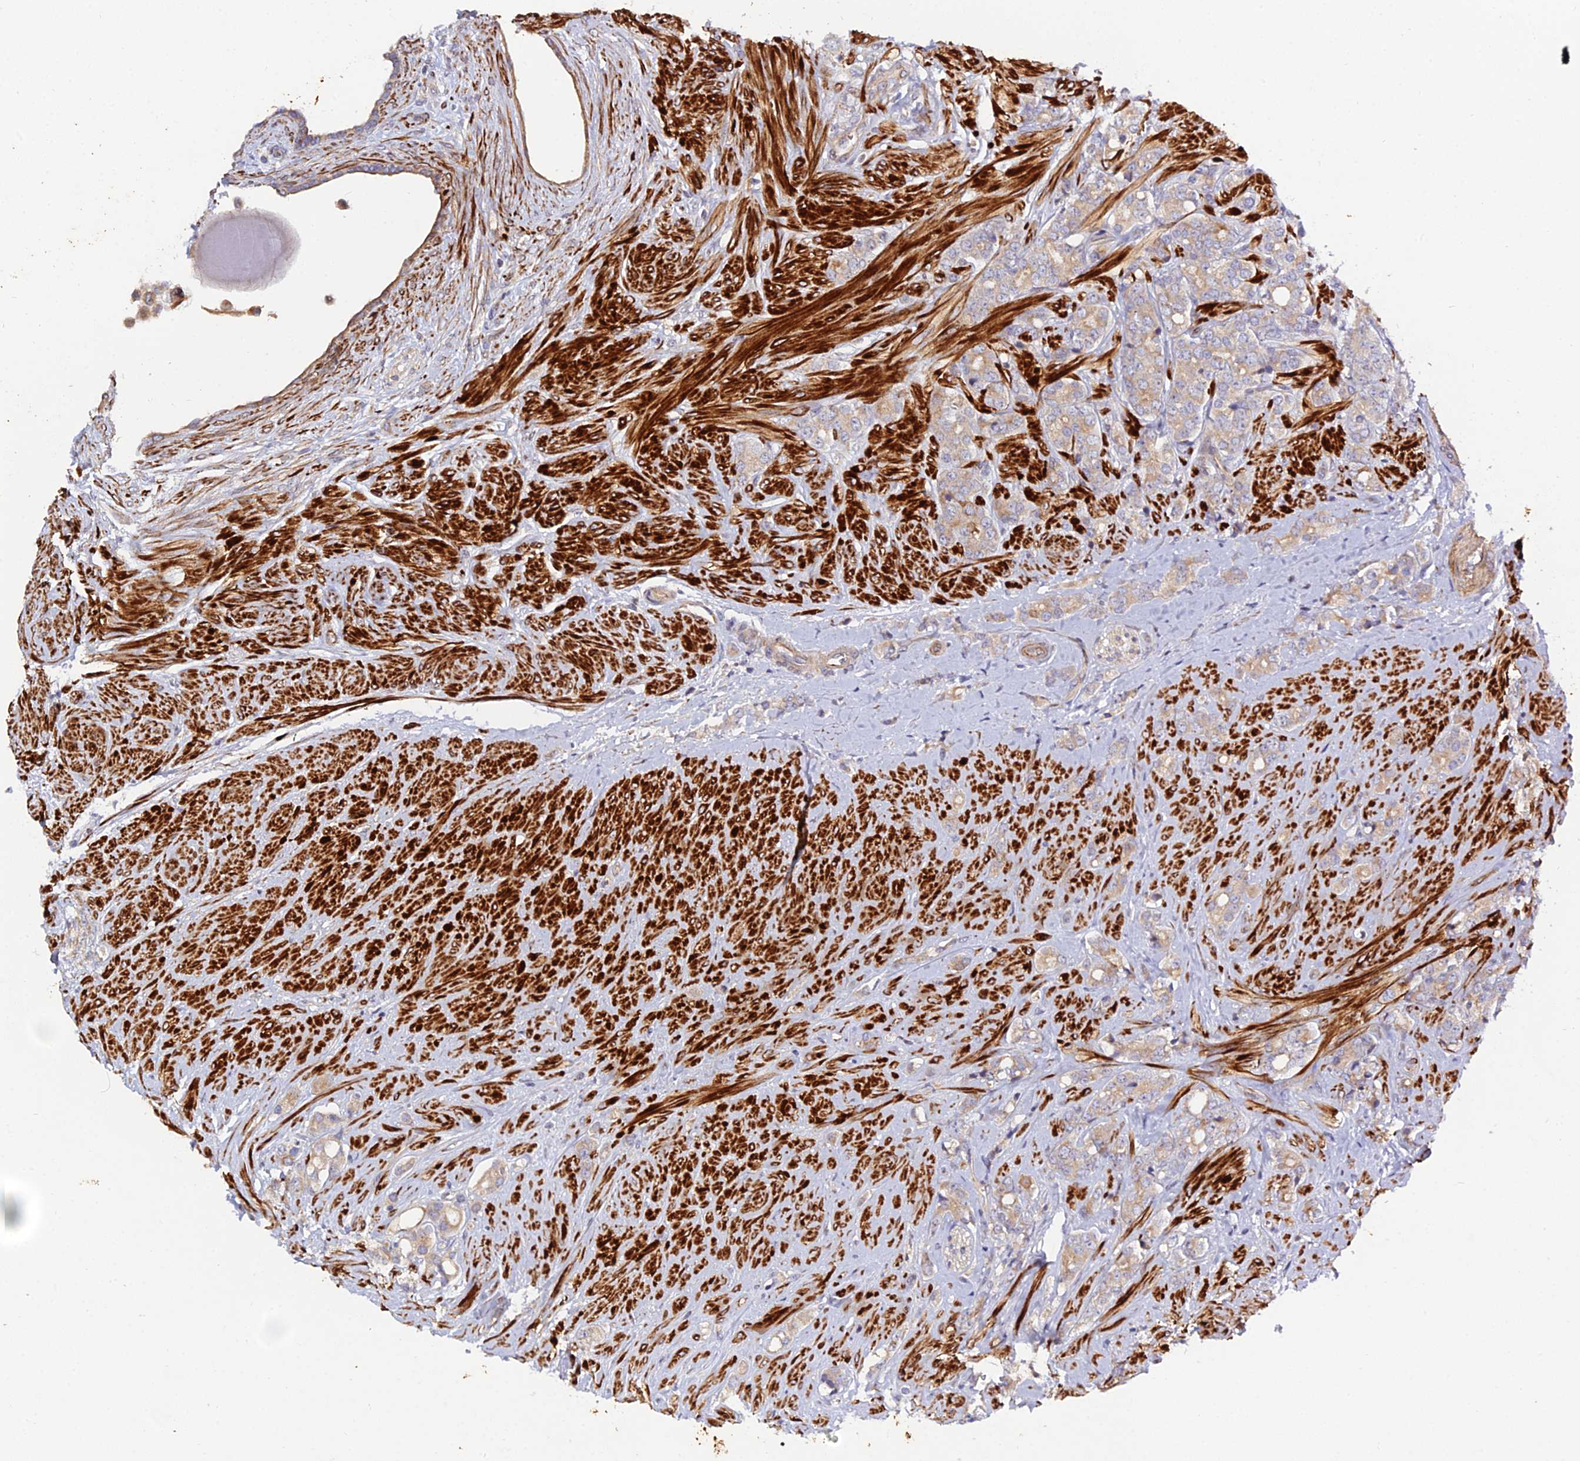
{"staining": {"intensity": "weak", "quantity": "25%-75%", "location": "cytoplasmic/membranous"}, "tissue": "prostate cancer", "cell_type": "Tumor cells", "image_type": "cancer", "snomed": [{"axis": "morphology", "description": "Adenocarcinoma, High grade"}, {"axis": "topography", "description": "Prostate"}], "caption": "Protein analysis of prostate cancer (high-grade adenocarcinoma) tissue displays weak cytoplasmic/membranous positivity in approximately 25%-75% of tumor cells.", "gene": "ARL6IP1", "patient": {"sex": "male", "age": 62}}